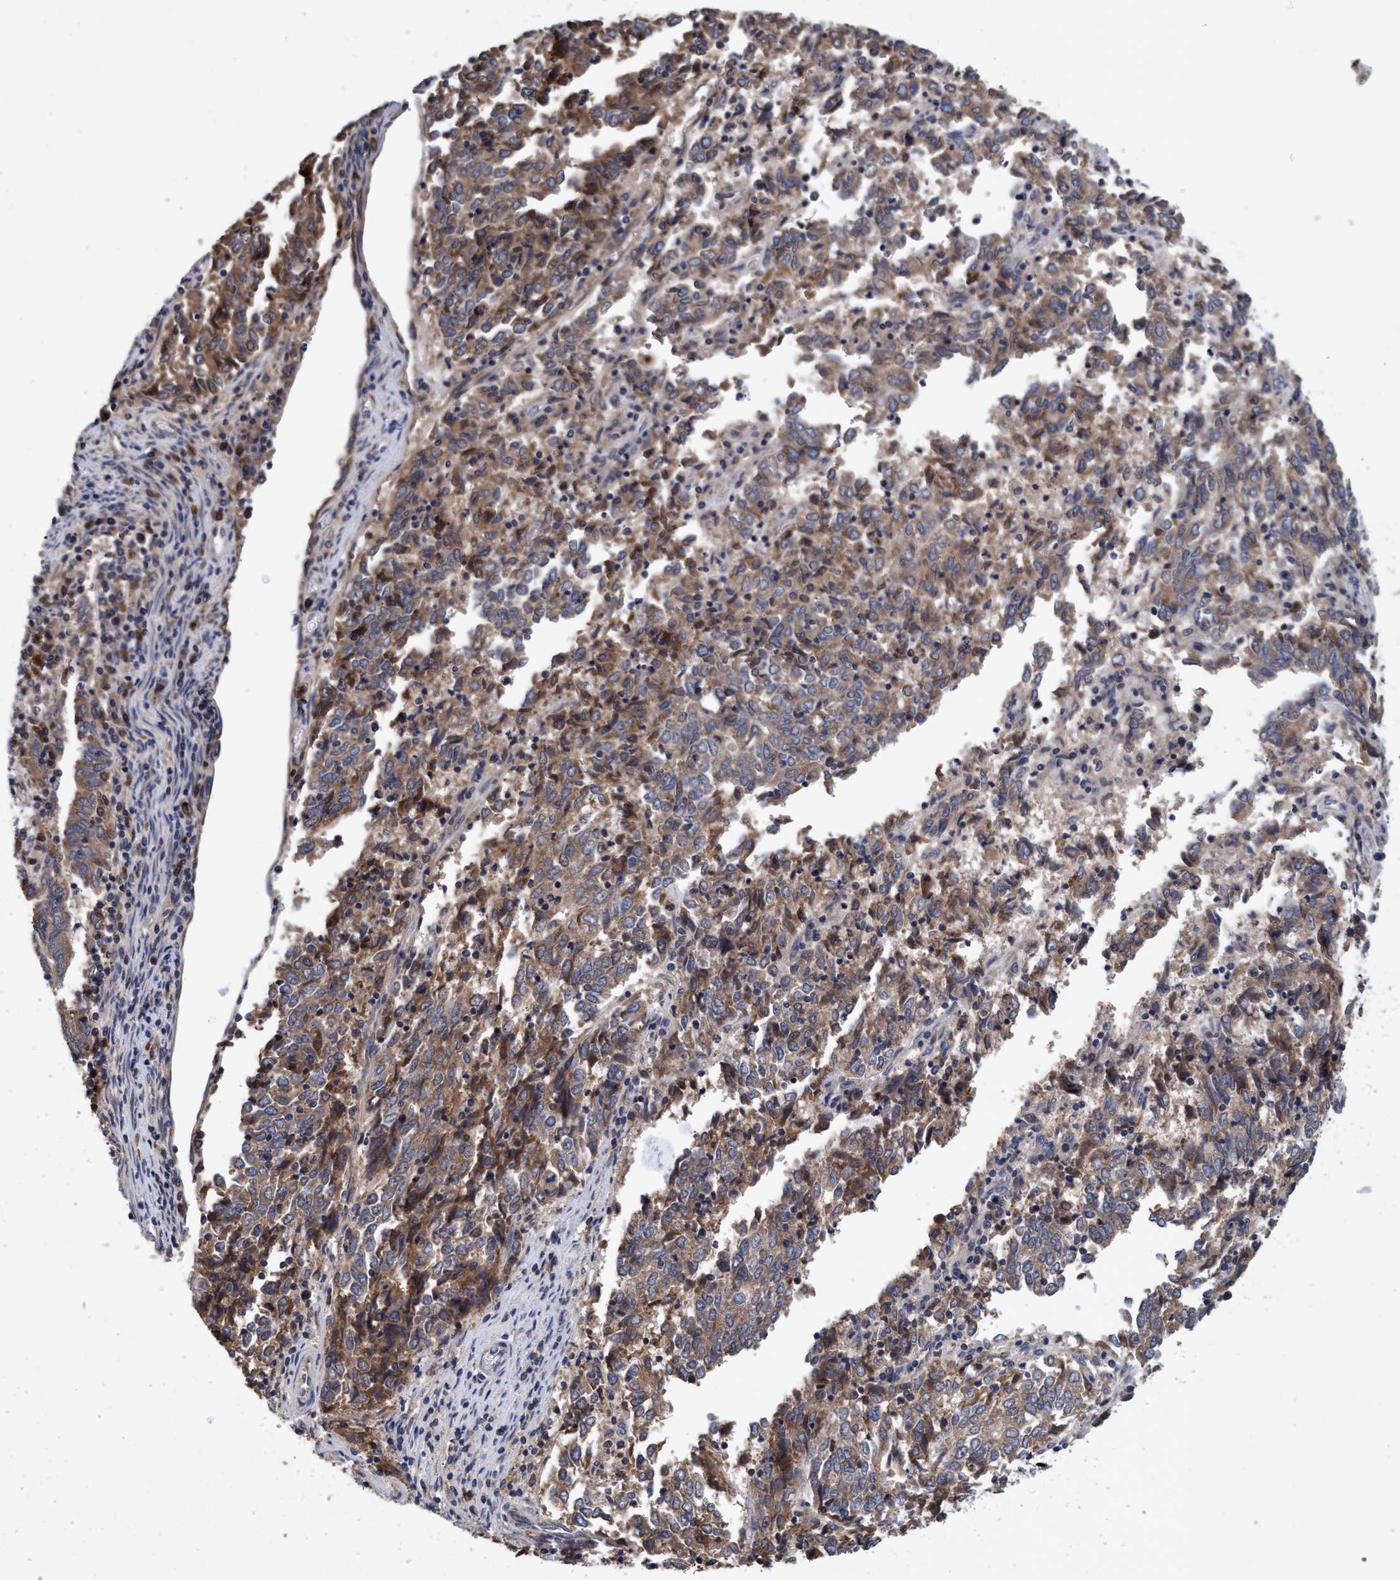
{"staining": {"intensity": "weak", "quantity": ">75%", "location": "cytoplasmic/membranous"}, "tissue": "endometrial cancer", "cell_type": "Tumor cells", "image_type": "cancer", "snomed": [{"axis": "morphology", "description": "Adenocarcinoma, NOS"}, {"axis": "topography", "description": "Endometrium"}], "caption": "Immunohistochemistry photomicrograph of human endometrial adenocarcinoma stained for a protein (brown), which reveals low levels of weak cytoplasmic/membranous expression in approximately >75% of tumor cells.", "gene": "CALCOCO2", "patient": {"sex": "female", "age": 80}}